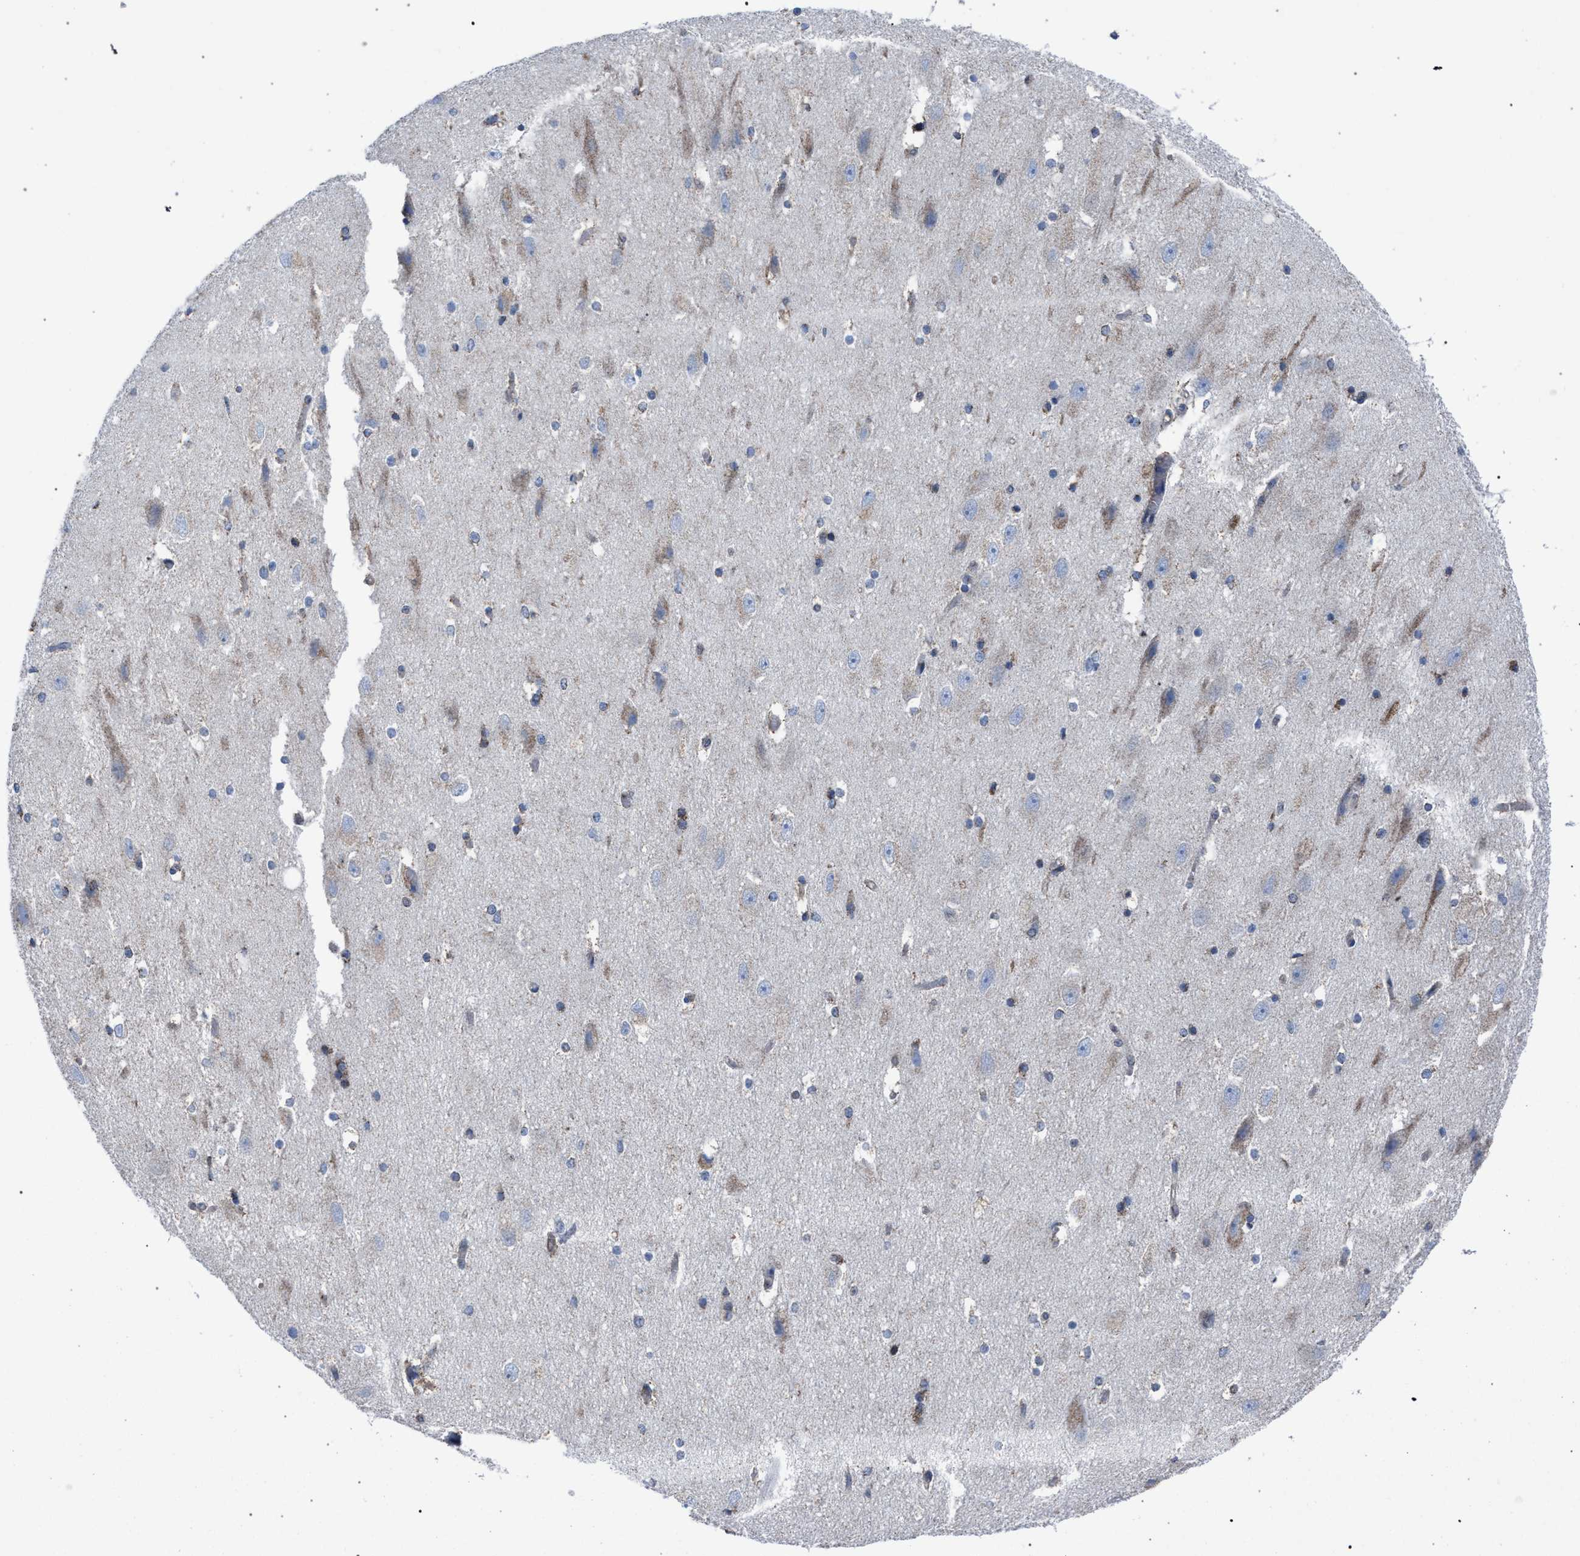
{"staining": {"intensity": "moderate", "quantity": "<25%", "location": "cytoplasmic/membranous"}, "tissue": "hippocampus", "cell_type": "Glial cells", "image_type": "normal", "snomed": [{"axis": "morphology", "description": "Normal tissue, NOS"}, {"axis": "topography", "description": "Hippocampus"}], "caption": "This image displays immunohistochemistry staining of unremarkable hippocampus, with low moderate cytoplasmic/membranous expression in approximately <25% of glial cells.", "gene": "HSD17B4", "patient": {"sex": "female", "age": 19}}